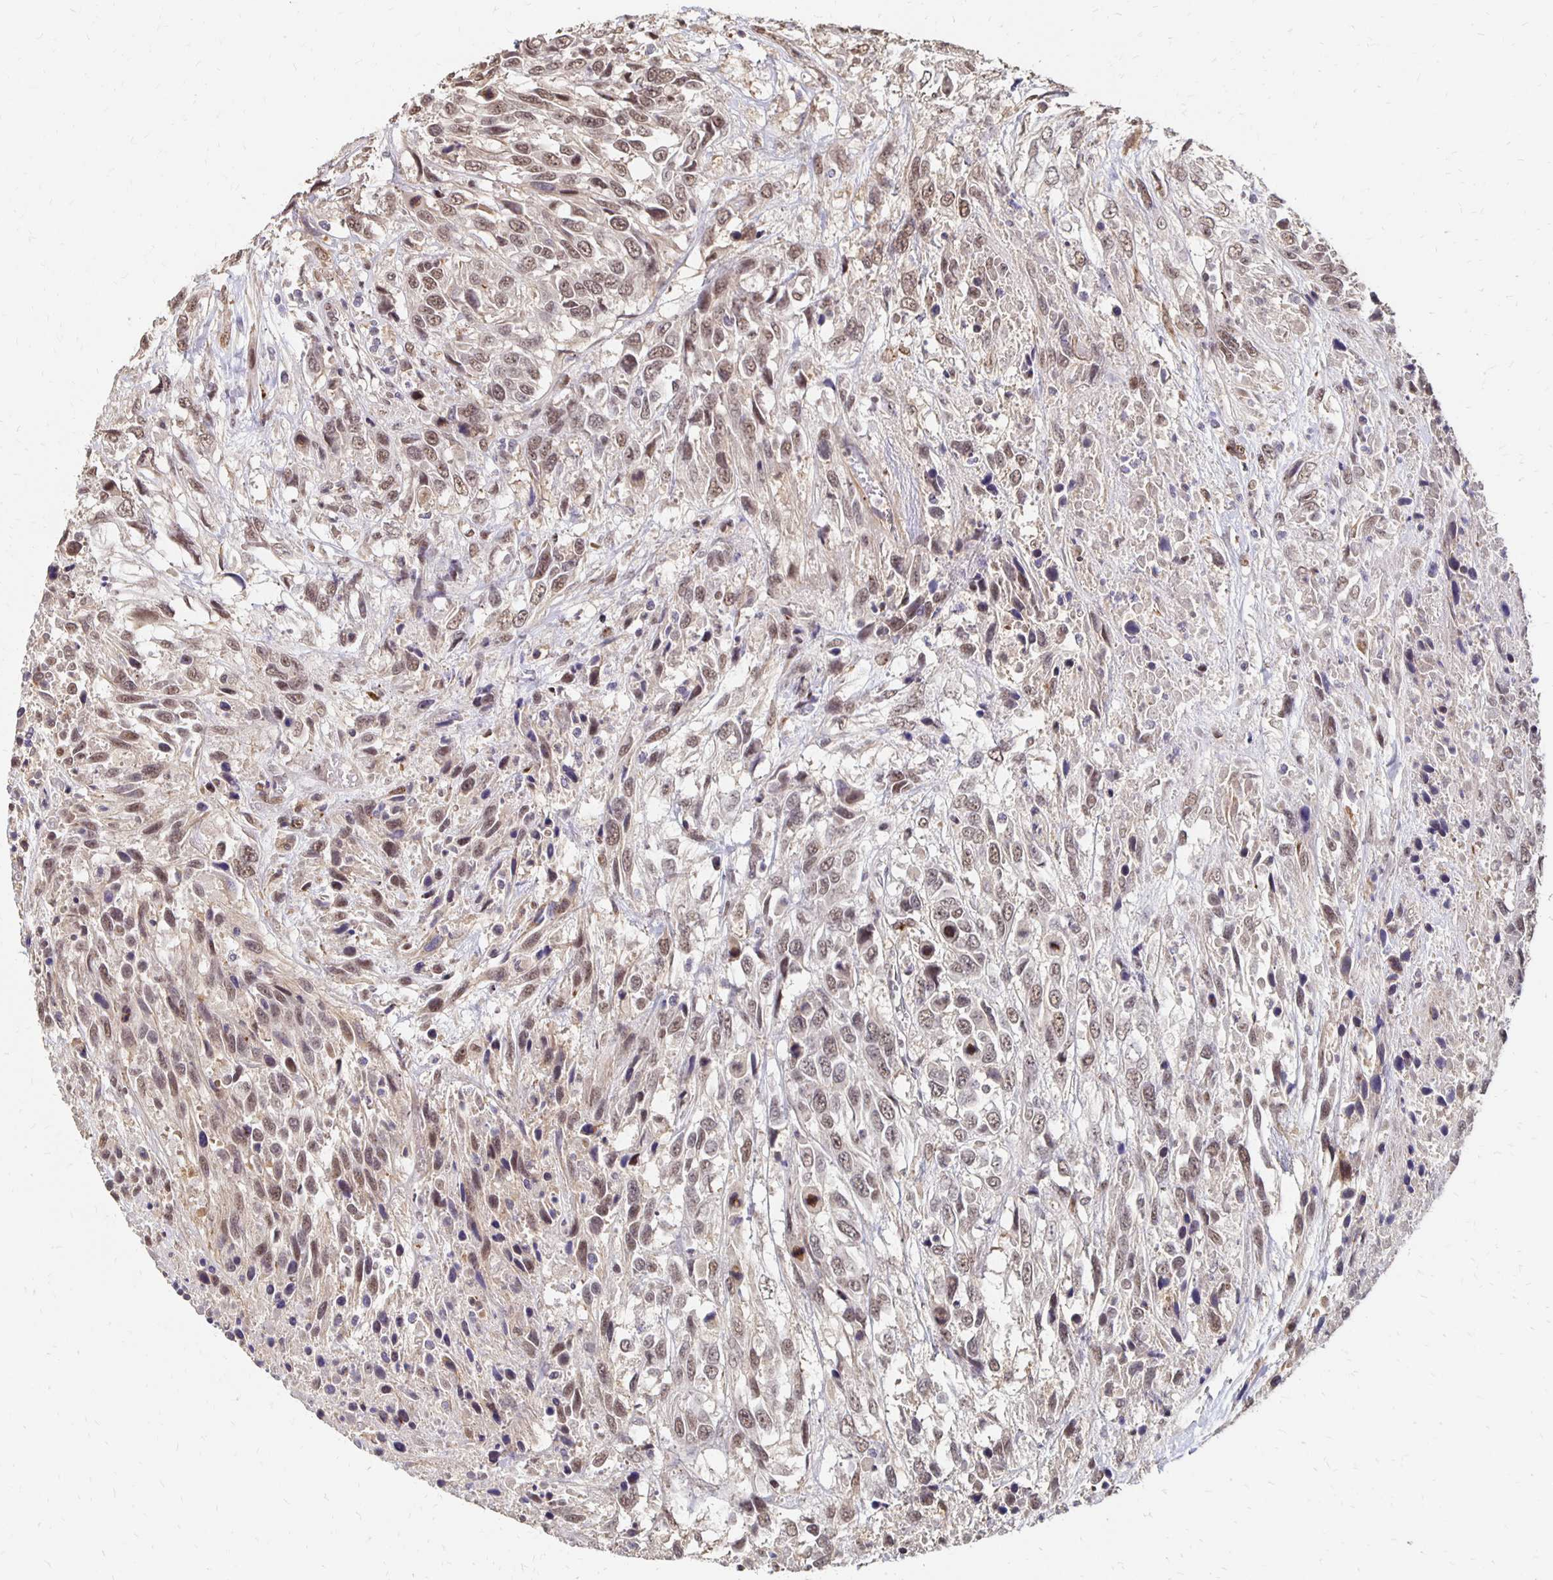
{"staining": {"intensity": "moderate", "quantity": ">75%", "location": "nuclear"}, "tissue": "urothelial cancer", "cell_type": "Tumor cells", "image_type": "cancer", "snomed": [{"axis": "morphology", "description": "Urothelial carcinoma, High grade"}, {"axis": "topography", "description": "Urinary bladder"}], "caption": "Immunohistochemistry image of urothelial cancer stained for a protein (brown), which displays medium levels of moderate nuclear expression in approximately >75% of tumor cells.", "gene": "CLASRP", "patient": {"sex": "female", "age": 70}}